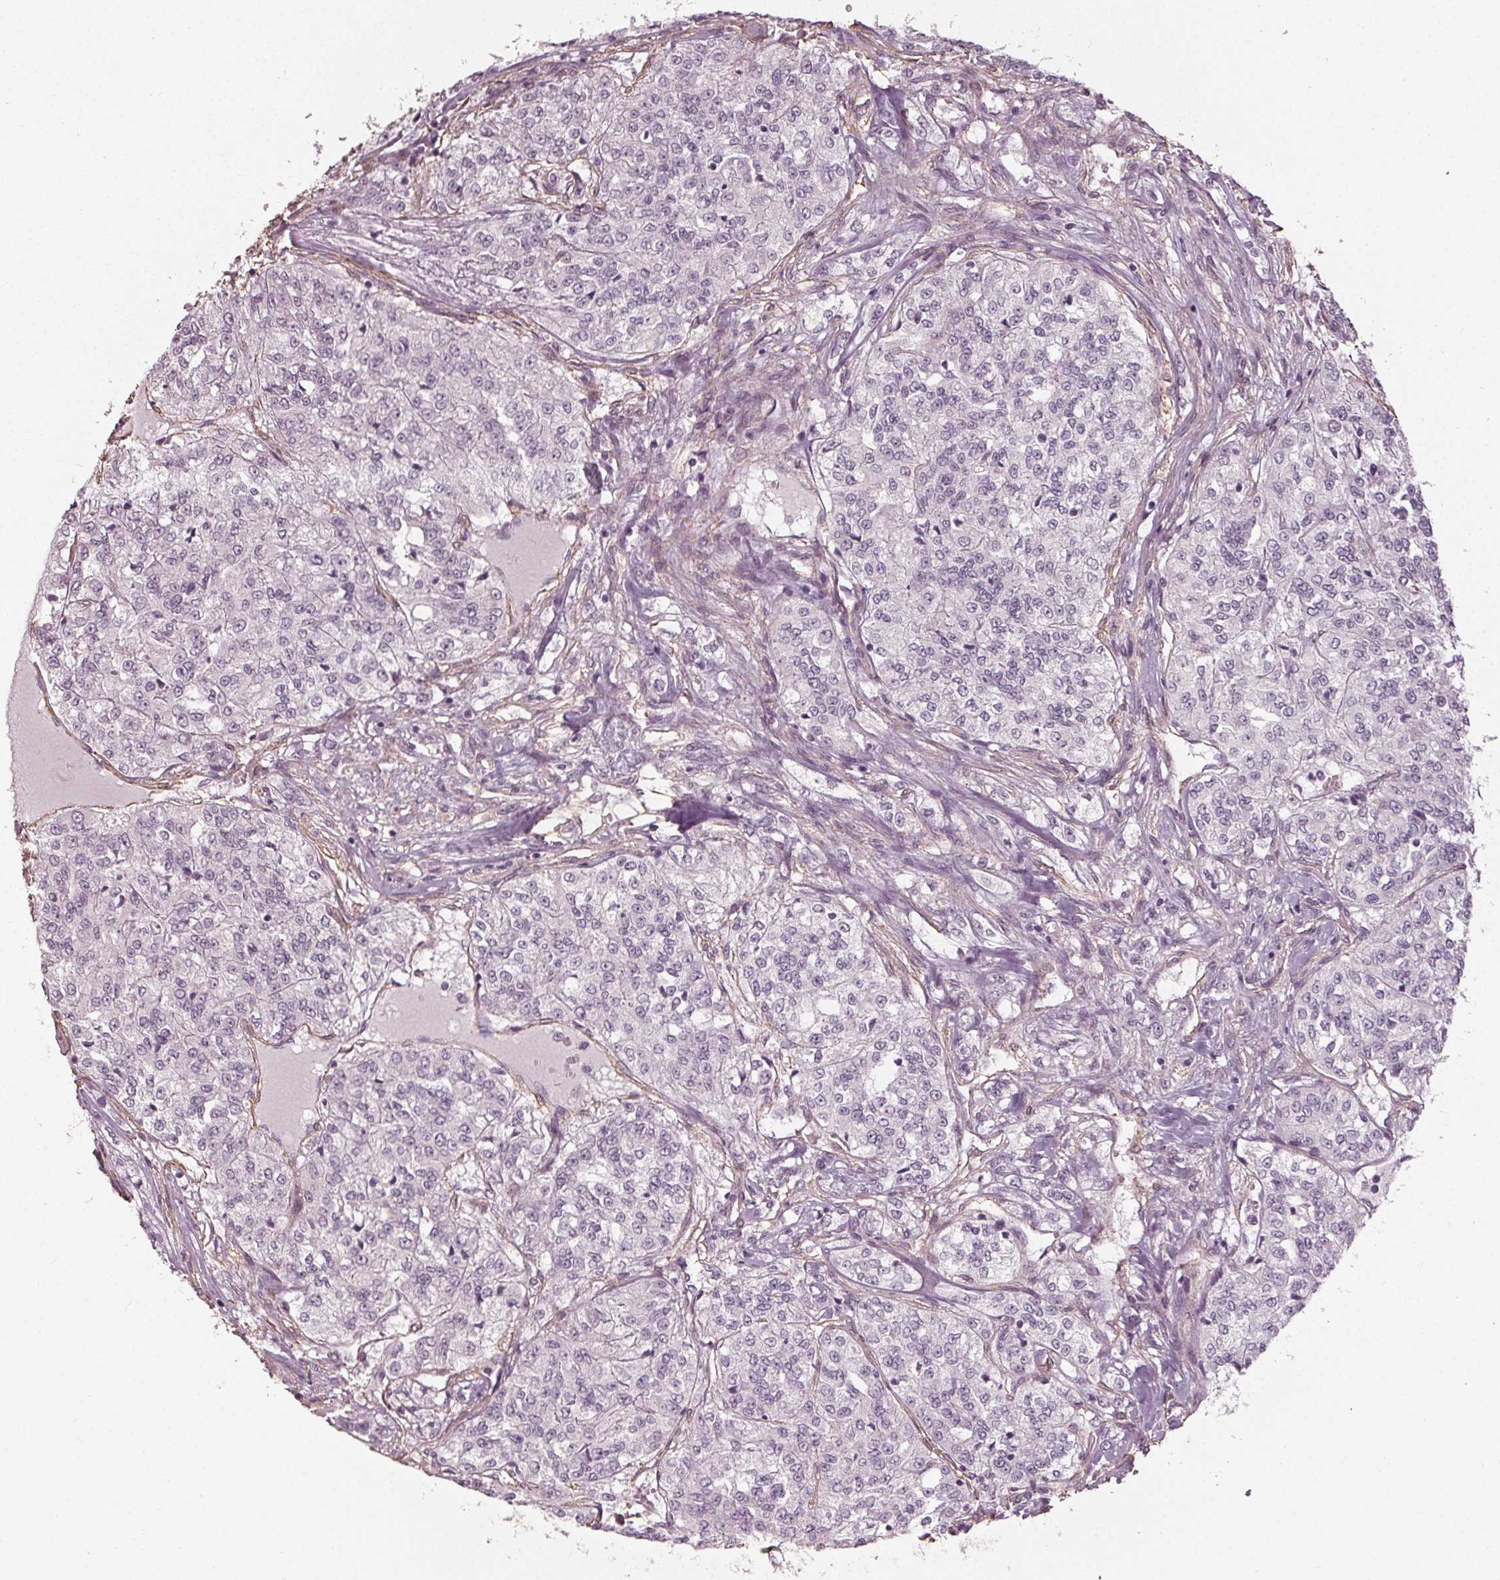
{"staining": {"intensity": "negative", "quantity": "none", "location": "none"}, "tissue": "renal cancer", "cell_type": "Tumor cells", "image_type": "cancer", "snomed": [{"axis": "morphology", "description": "Adenocarcinoma, NOS"}, {"axis": "topography", "description": "Kidney"}], "caption": "This is an IHC image of human renal adenocarcinoma. There is no staining in tumor cells.", "gene": "PKP1", "patient": {"sex": "female", "age": 63}}